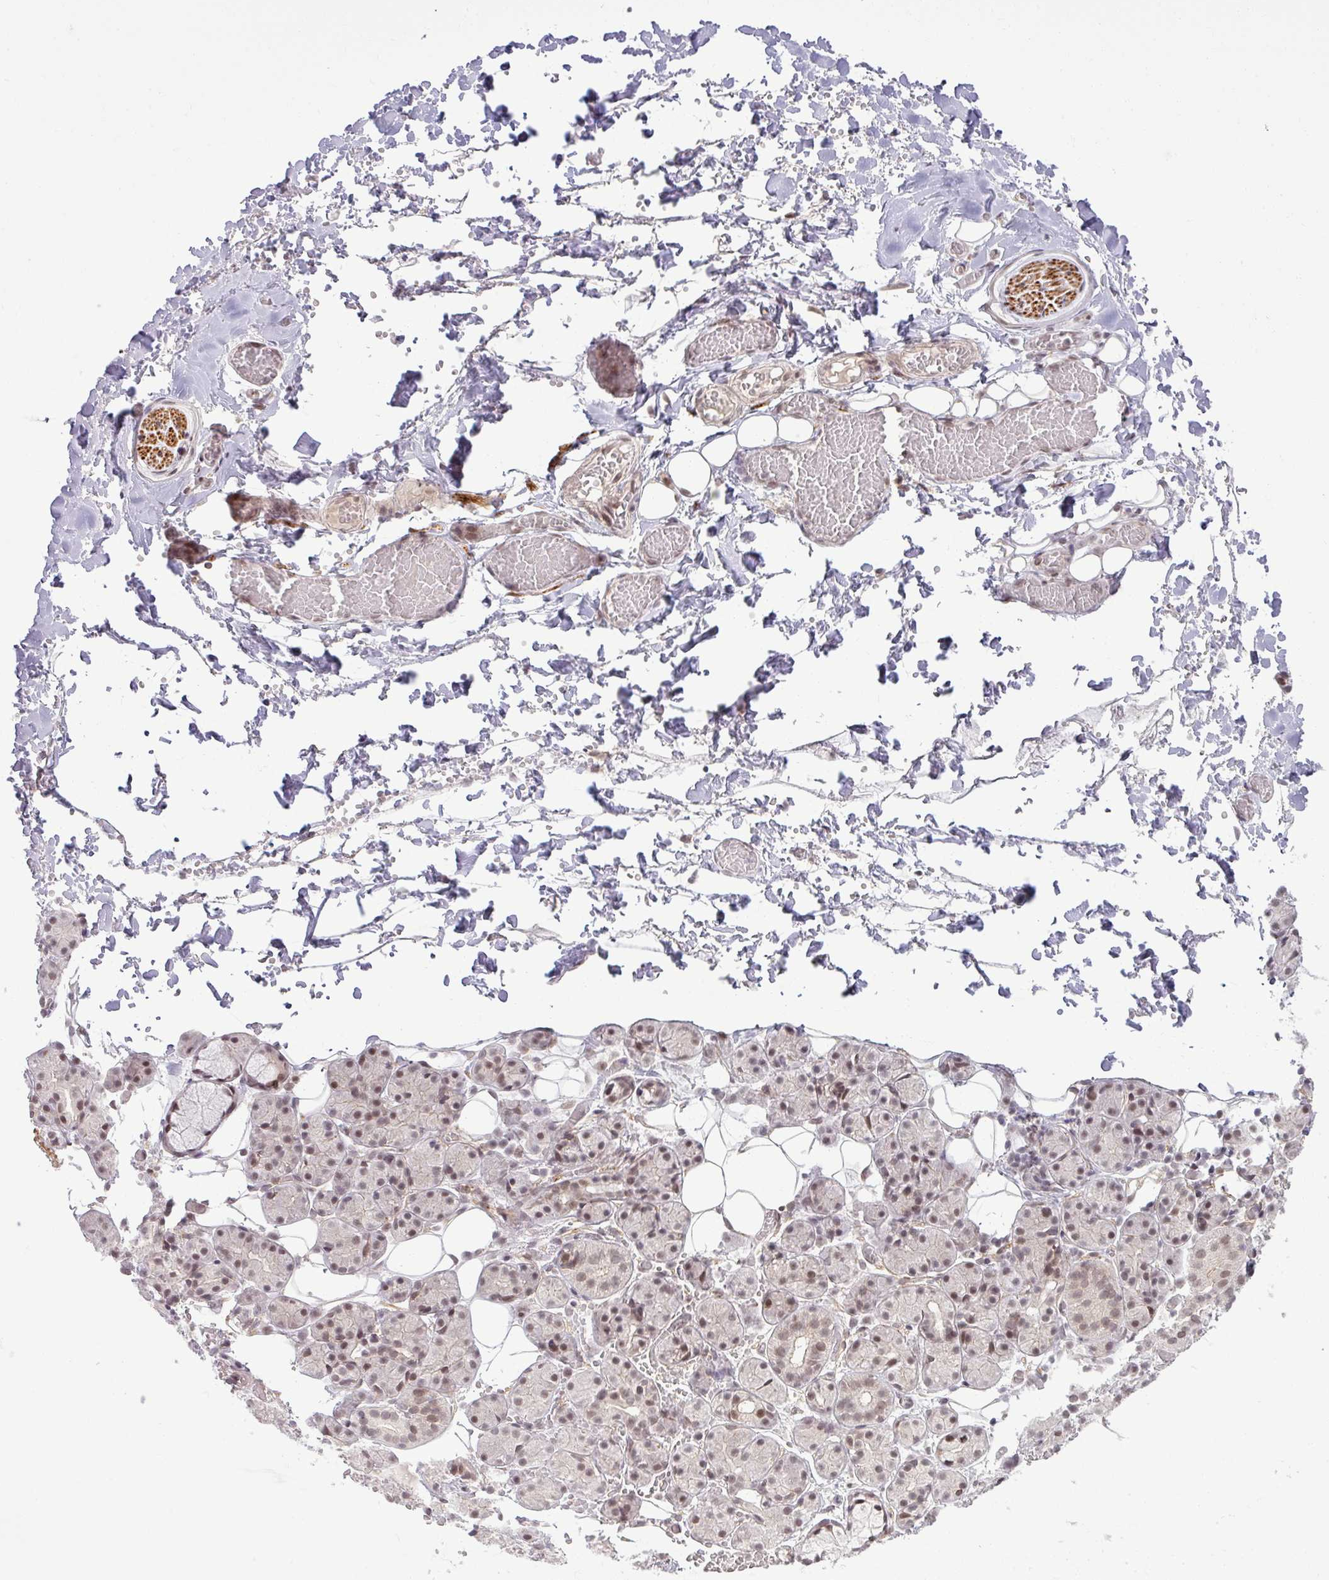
{"staining": {"intensity": "moderate", "quantity": "25%-75%", "location": "nuclear"}, "tissue": "salivary gland", "cell_type": "Glandular cells", "image_type": "normal", "snomed": [{"axis": "morphology", "description": "Normal tissue, NOS"}, {"axis": "topography", "description": "Salivary gland"}], "caption": "Protein positivity by immunohistochemistry demonstrates moderate nuclear staining in approximately 25%-75% of glandular cells in benign salivary gland. Using DAB (3,3'-diaminobenzidine) (brown) and hematoxylin (blue) stains, captured at high magnification using brightfield microscopy.", "gene": "PTPN20", "patient": {"sex": "male", "age": 63}}